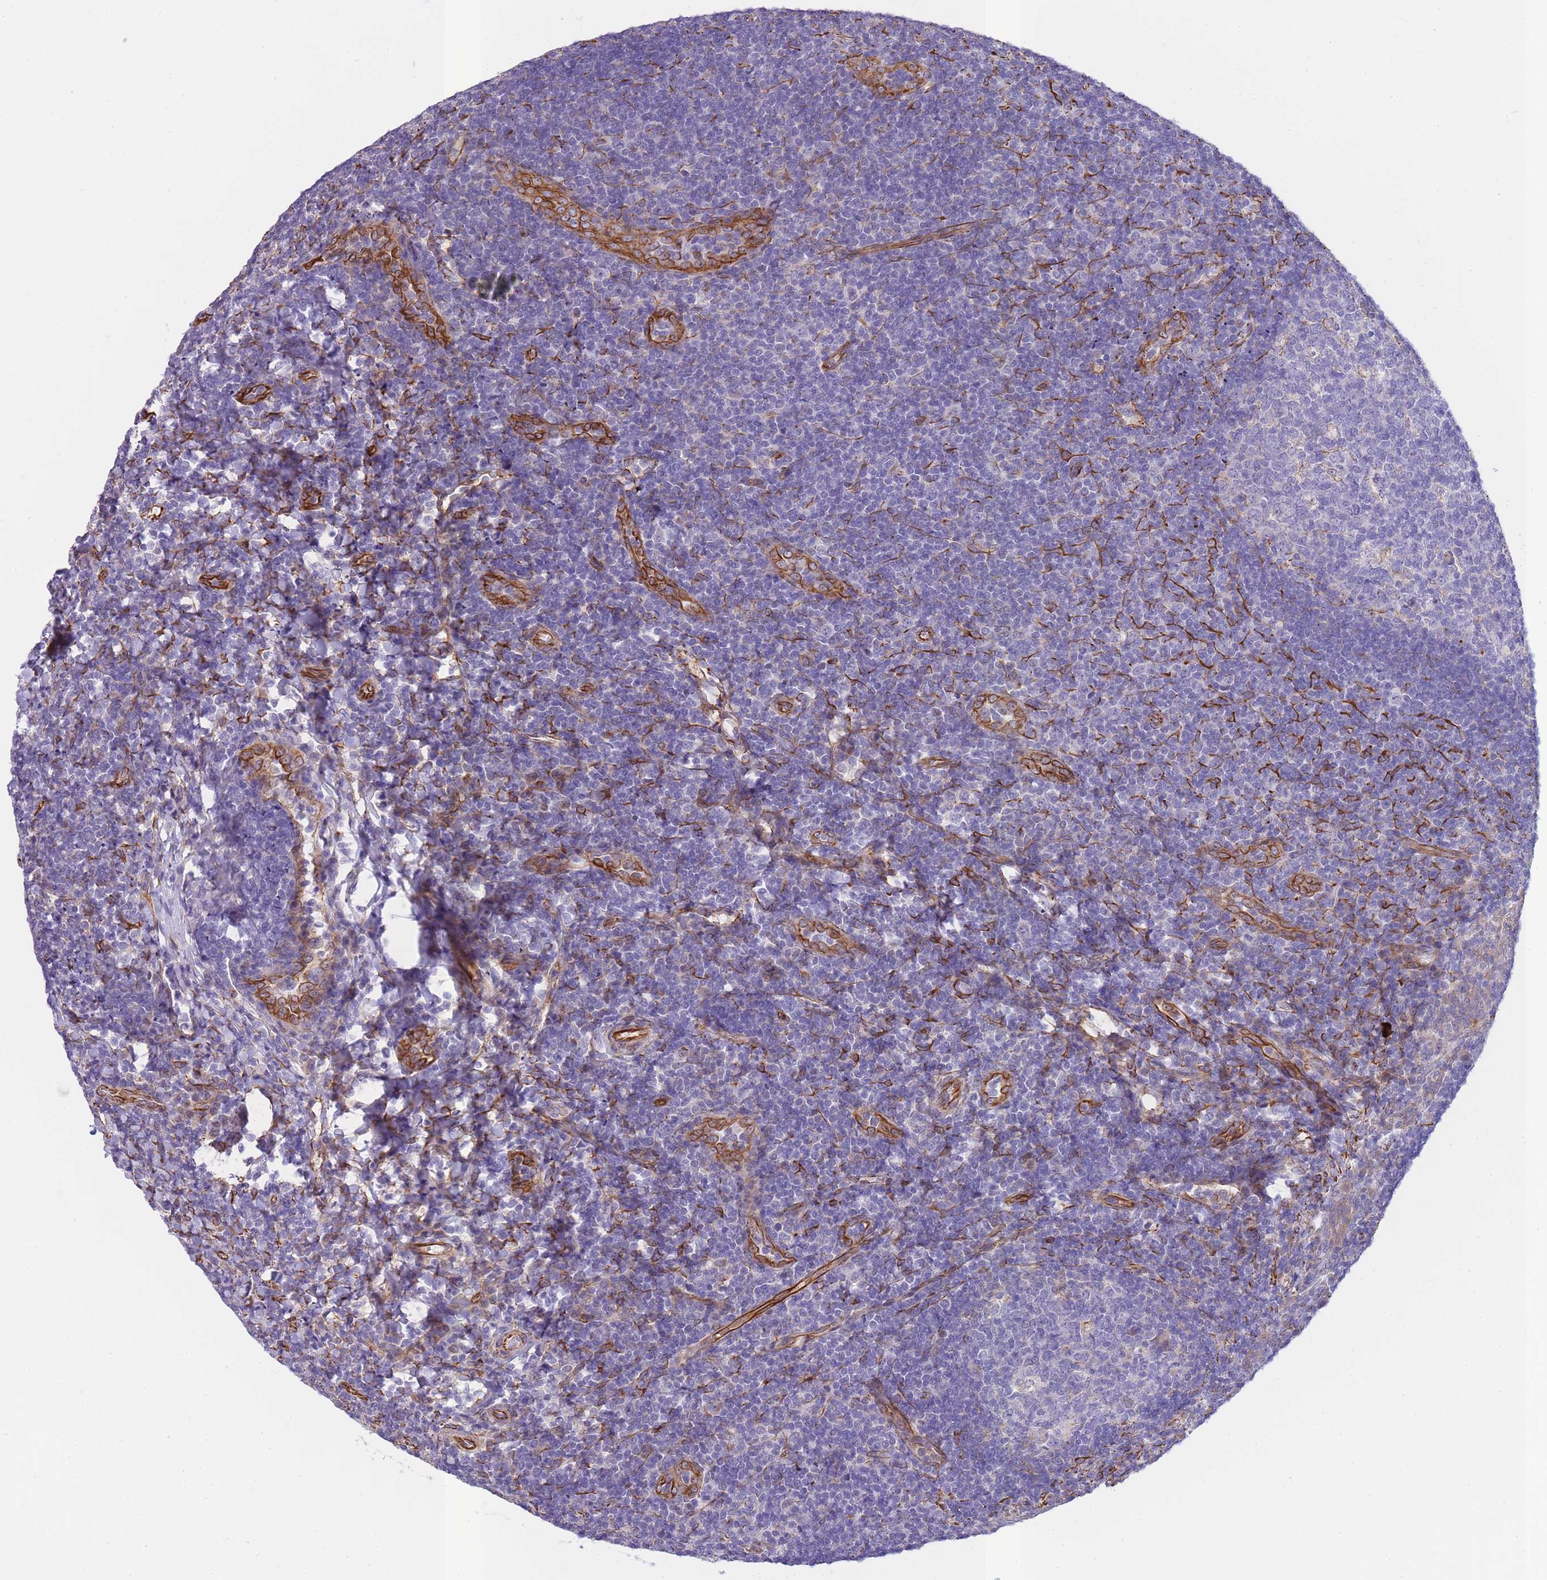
{"staining": {"intensity": "negative", "quantity": "none", "location": "none"}, "tissue": "tonsil", "cell_type": "Germinal center cells", "image_type": "normal", "snomed": [{"axis": "morphology", "description": "Normal tissue, NOS"}, {"axis": "topography", "description": "Tonsil"}], "caption": "IHC histopathology image of unremarkable tonsil: human tonsil stained with DAB (3,3'-diaminobenzidine) reveals no significant protein staining in germinal center cells. Nuclei are stained in blue.", "gene": "ECPAS", "patient": {"sex": "male", "age": 17}}